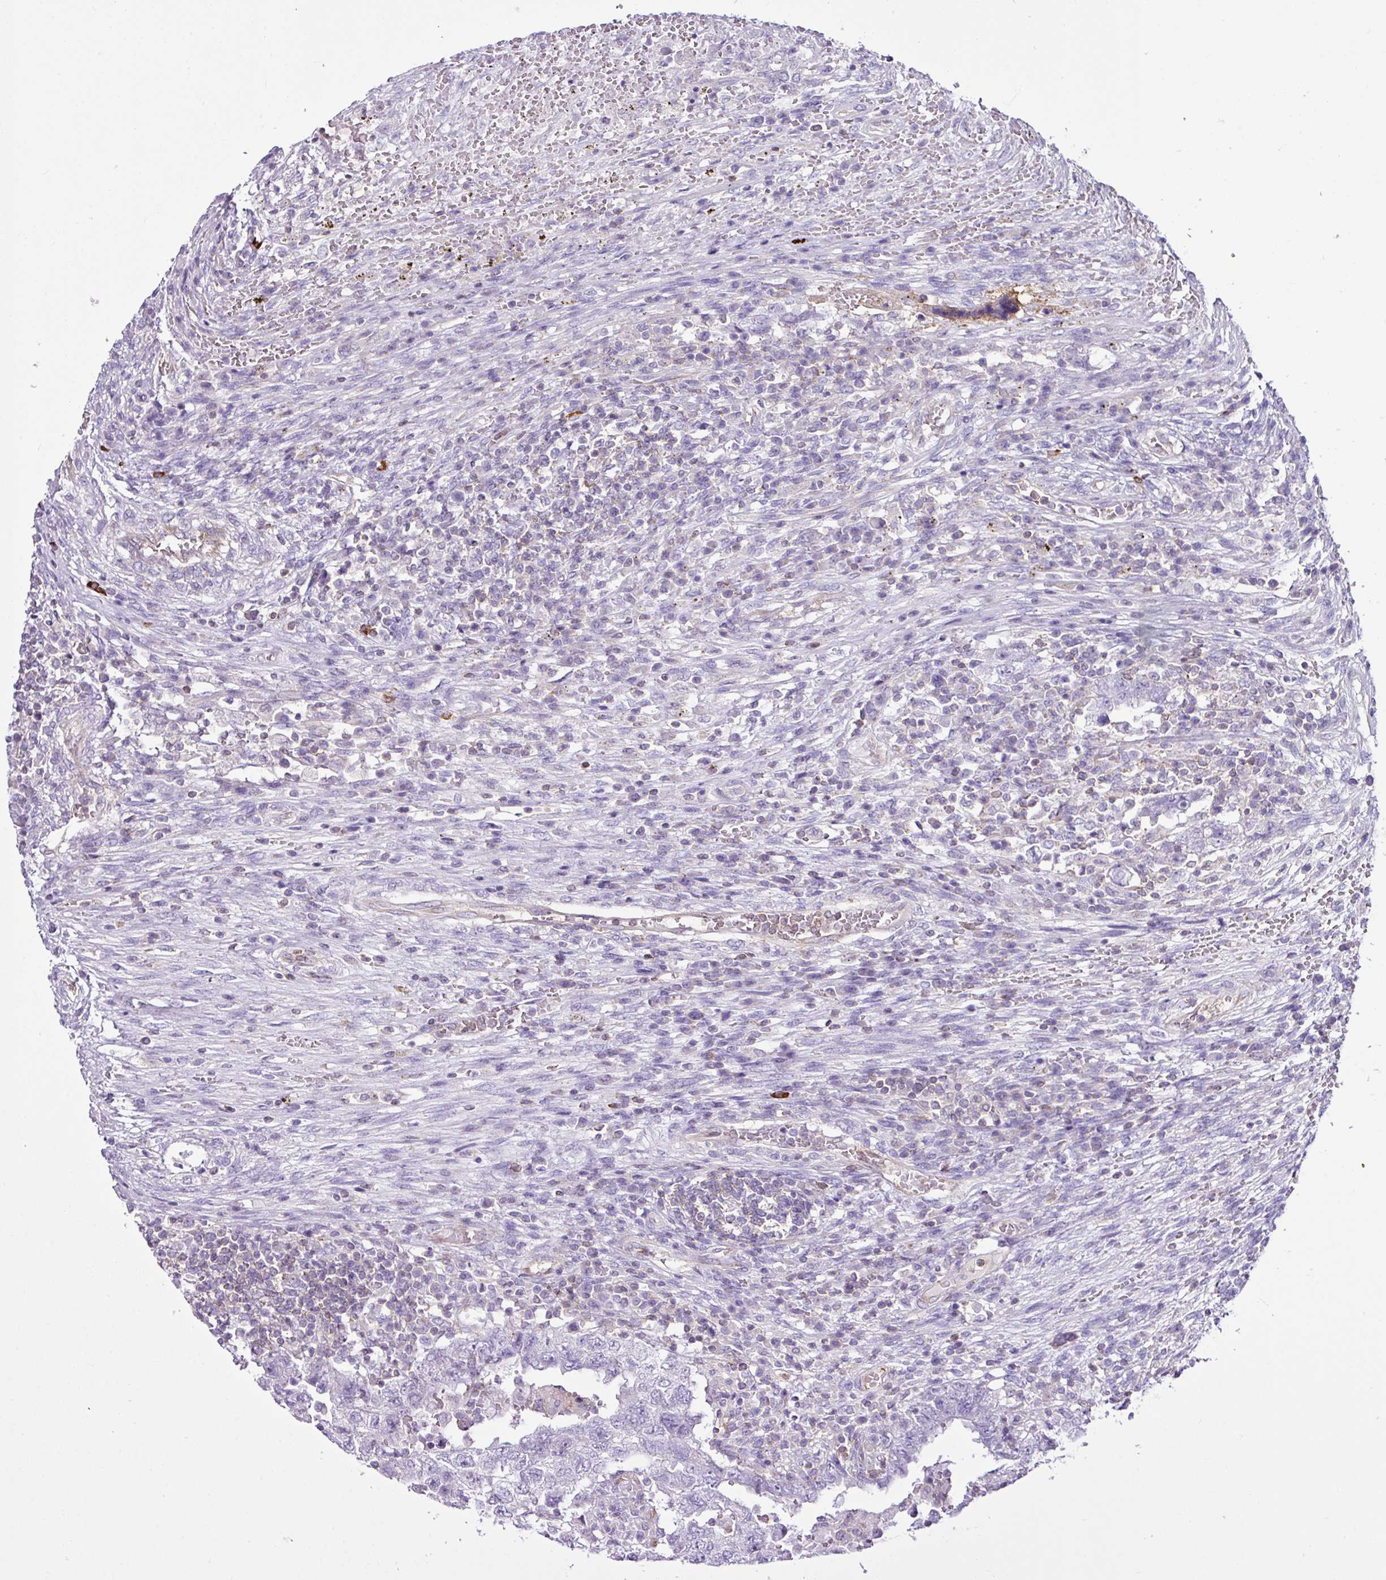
{"staining": {"intensity": "negative", "quantity": "none", "location": "none"}, "tissue": "testis cancer", "cell_type": "Tumor cells", "image_type": "cancer", "snomed": [{"axis": "morphology", "description": "Carcinoma, Embryonal, NOS"}, {"axis": "topography", "description": "Testis"}], "caption": "Tumor cells are negative for protein expression in human testis cancer.", "gene": "EME2", "patient": {"sex": "male", "age": 26}}